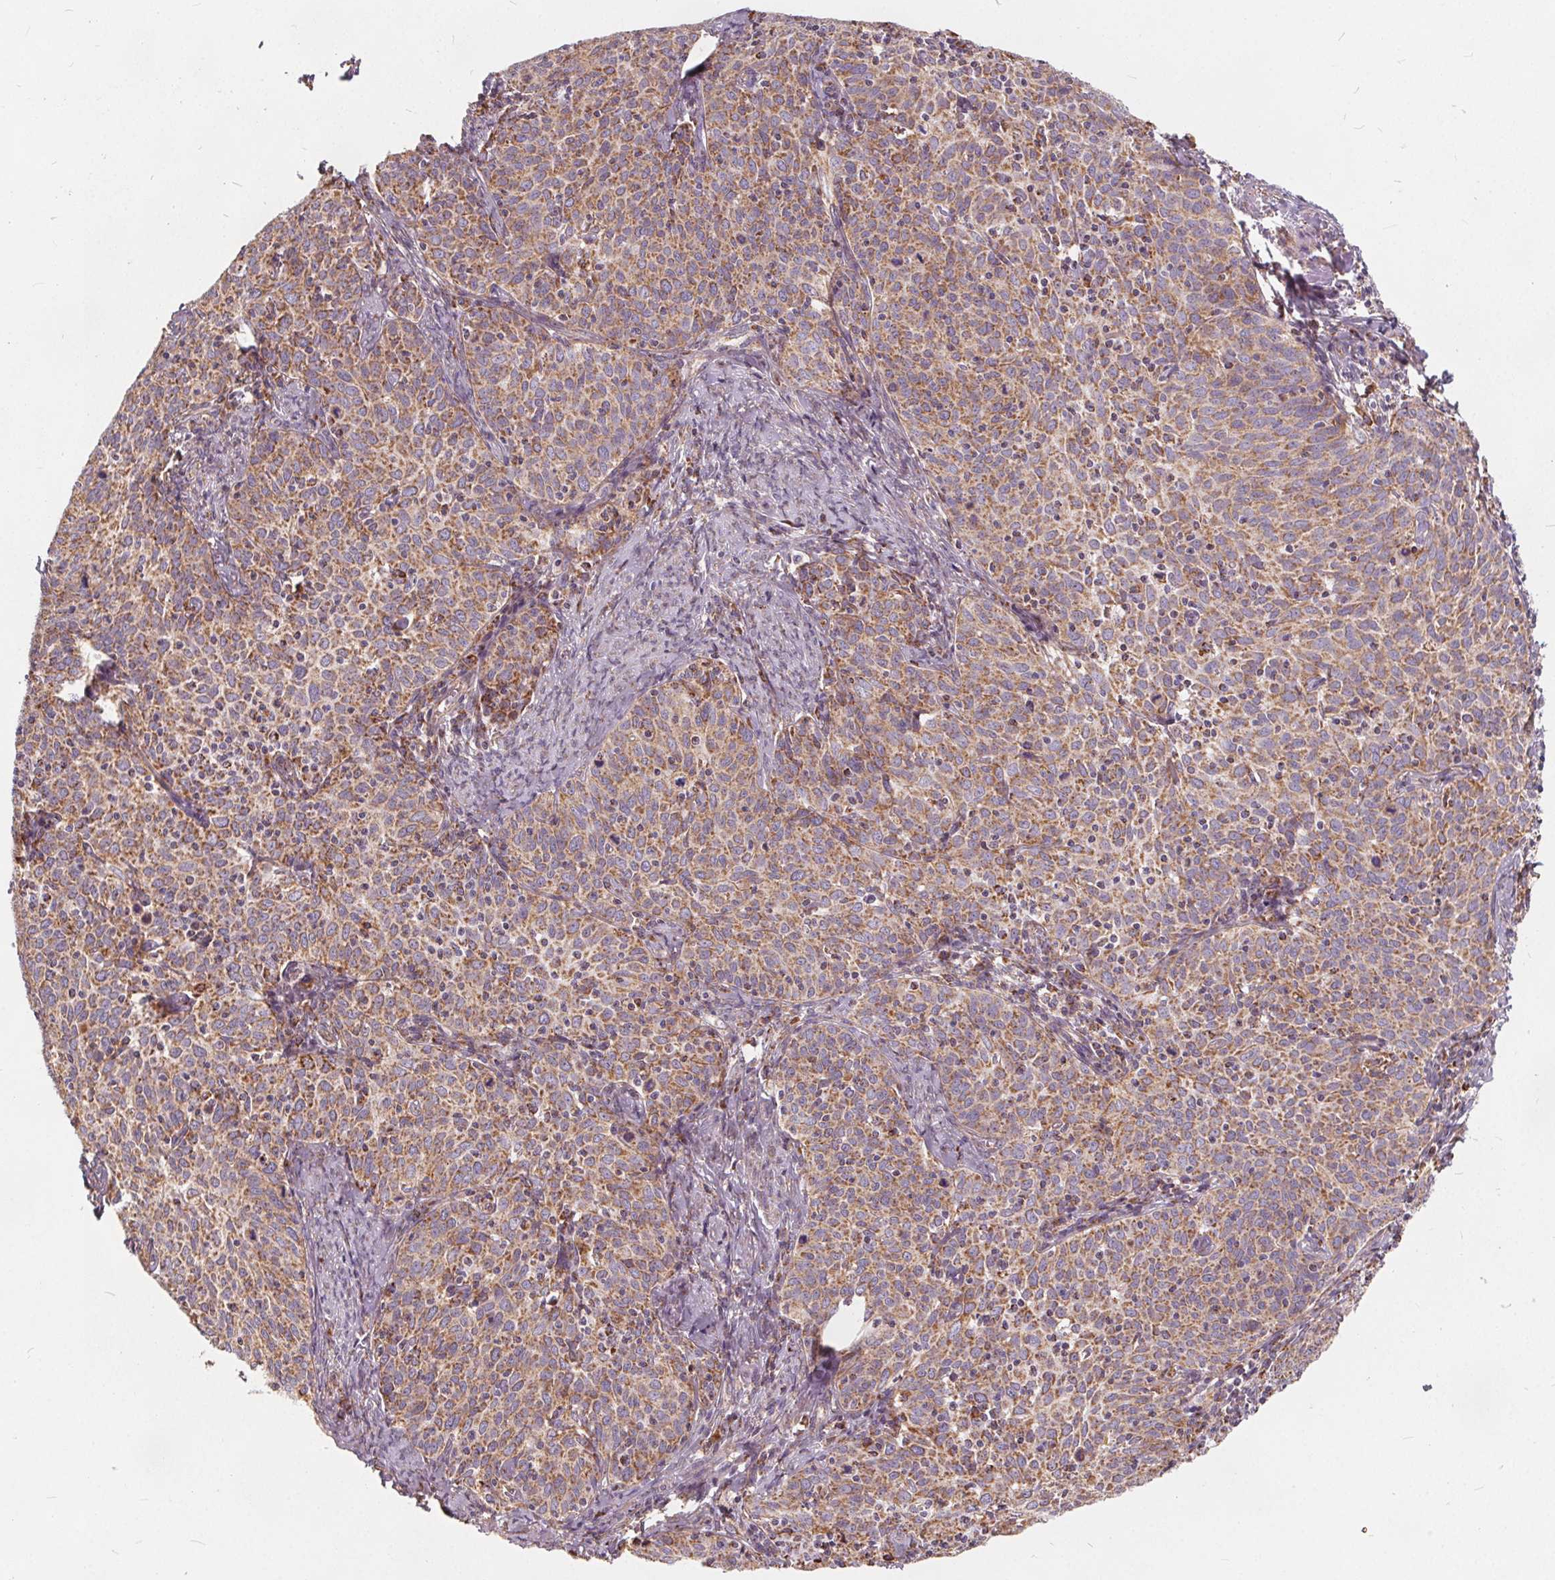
{"staining": {"intensity": "moderate", "quantity": ">75%", "location": "cytoplasmic/membranous"}, "tissue": "cervical cancer", "cell_type": "Tumor cells", "image_type": "cancer", "snomed": [{"axis": "morphology", "description": "Squamous cell carcinoma, NOS"}, {"axis": "topography", "description": "Cervix"}], "caption": "Protein expression by immunohistochemistry (IHC) demonstrates moderate cytoplasmic/membranous expression in approximately >75% of tumor cells in cervical cancer (squamous cell carcinoma). Nuclei are stained in blue.", "gene": "PLSCR3", "patient": {"sex": "female", "age": 62}}